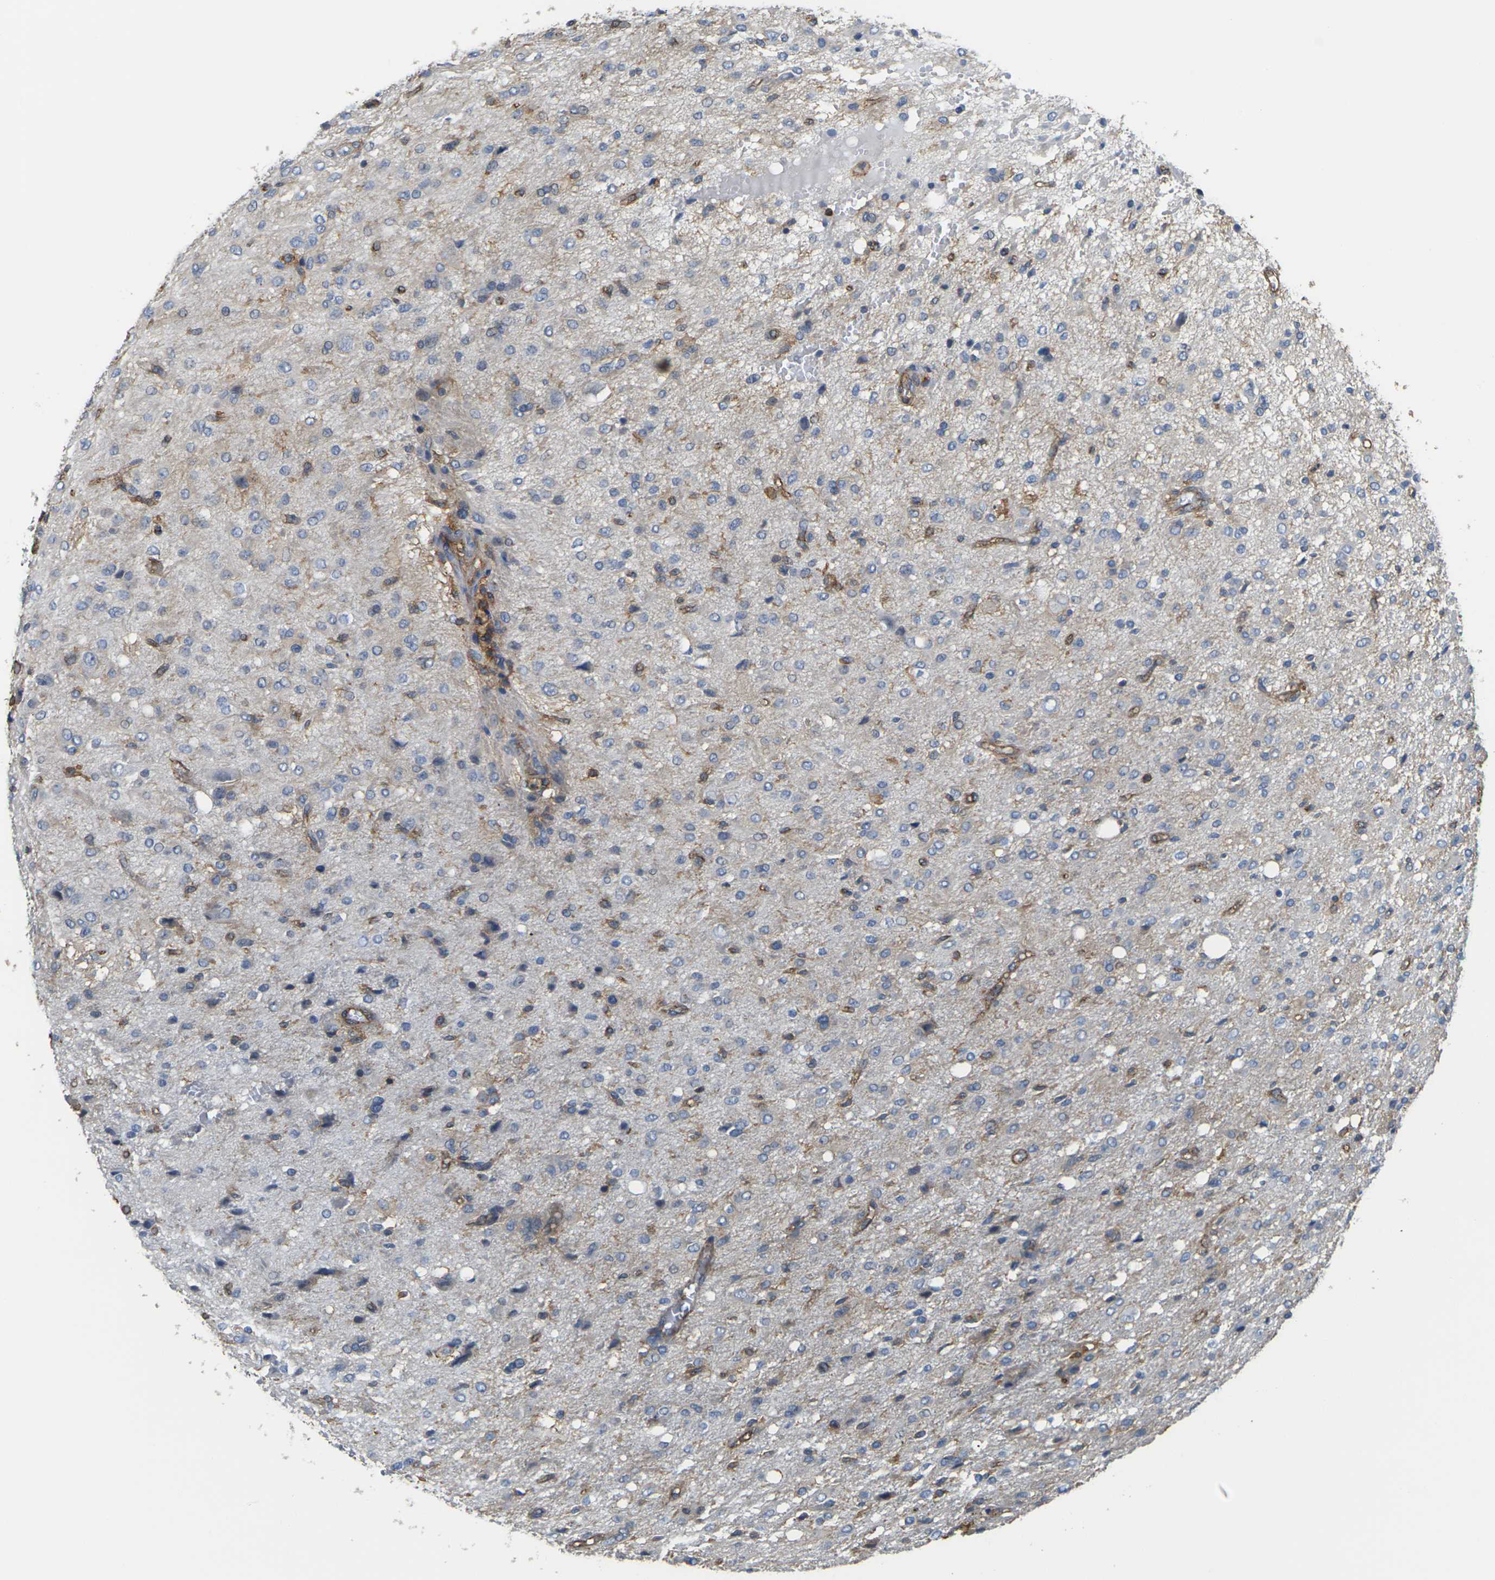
{"staining": {"intensity": "moderate", "quantity": "<25%", "location": "cytoplasmic/membranous"}, "tissue": "glioma", "cell_type": "Tumor cells", "image_type": "cancer", "snomed": [{"axis": "morphology", "description": "Glioma, malignant, High grade"}, {"axis": "topography", "description": "Brain"}], "caption": "An image showing moderate cytoplasmic/membranous positivity in approximately <25% of tumor cells in high-grade glioma (malignant), as visualized by brown immunohistochemical staining.", "gene": "IQGAP1", "patient": {"sex": "female", "age": 59}}